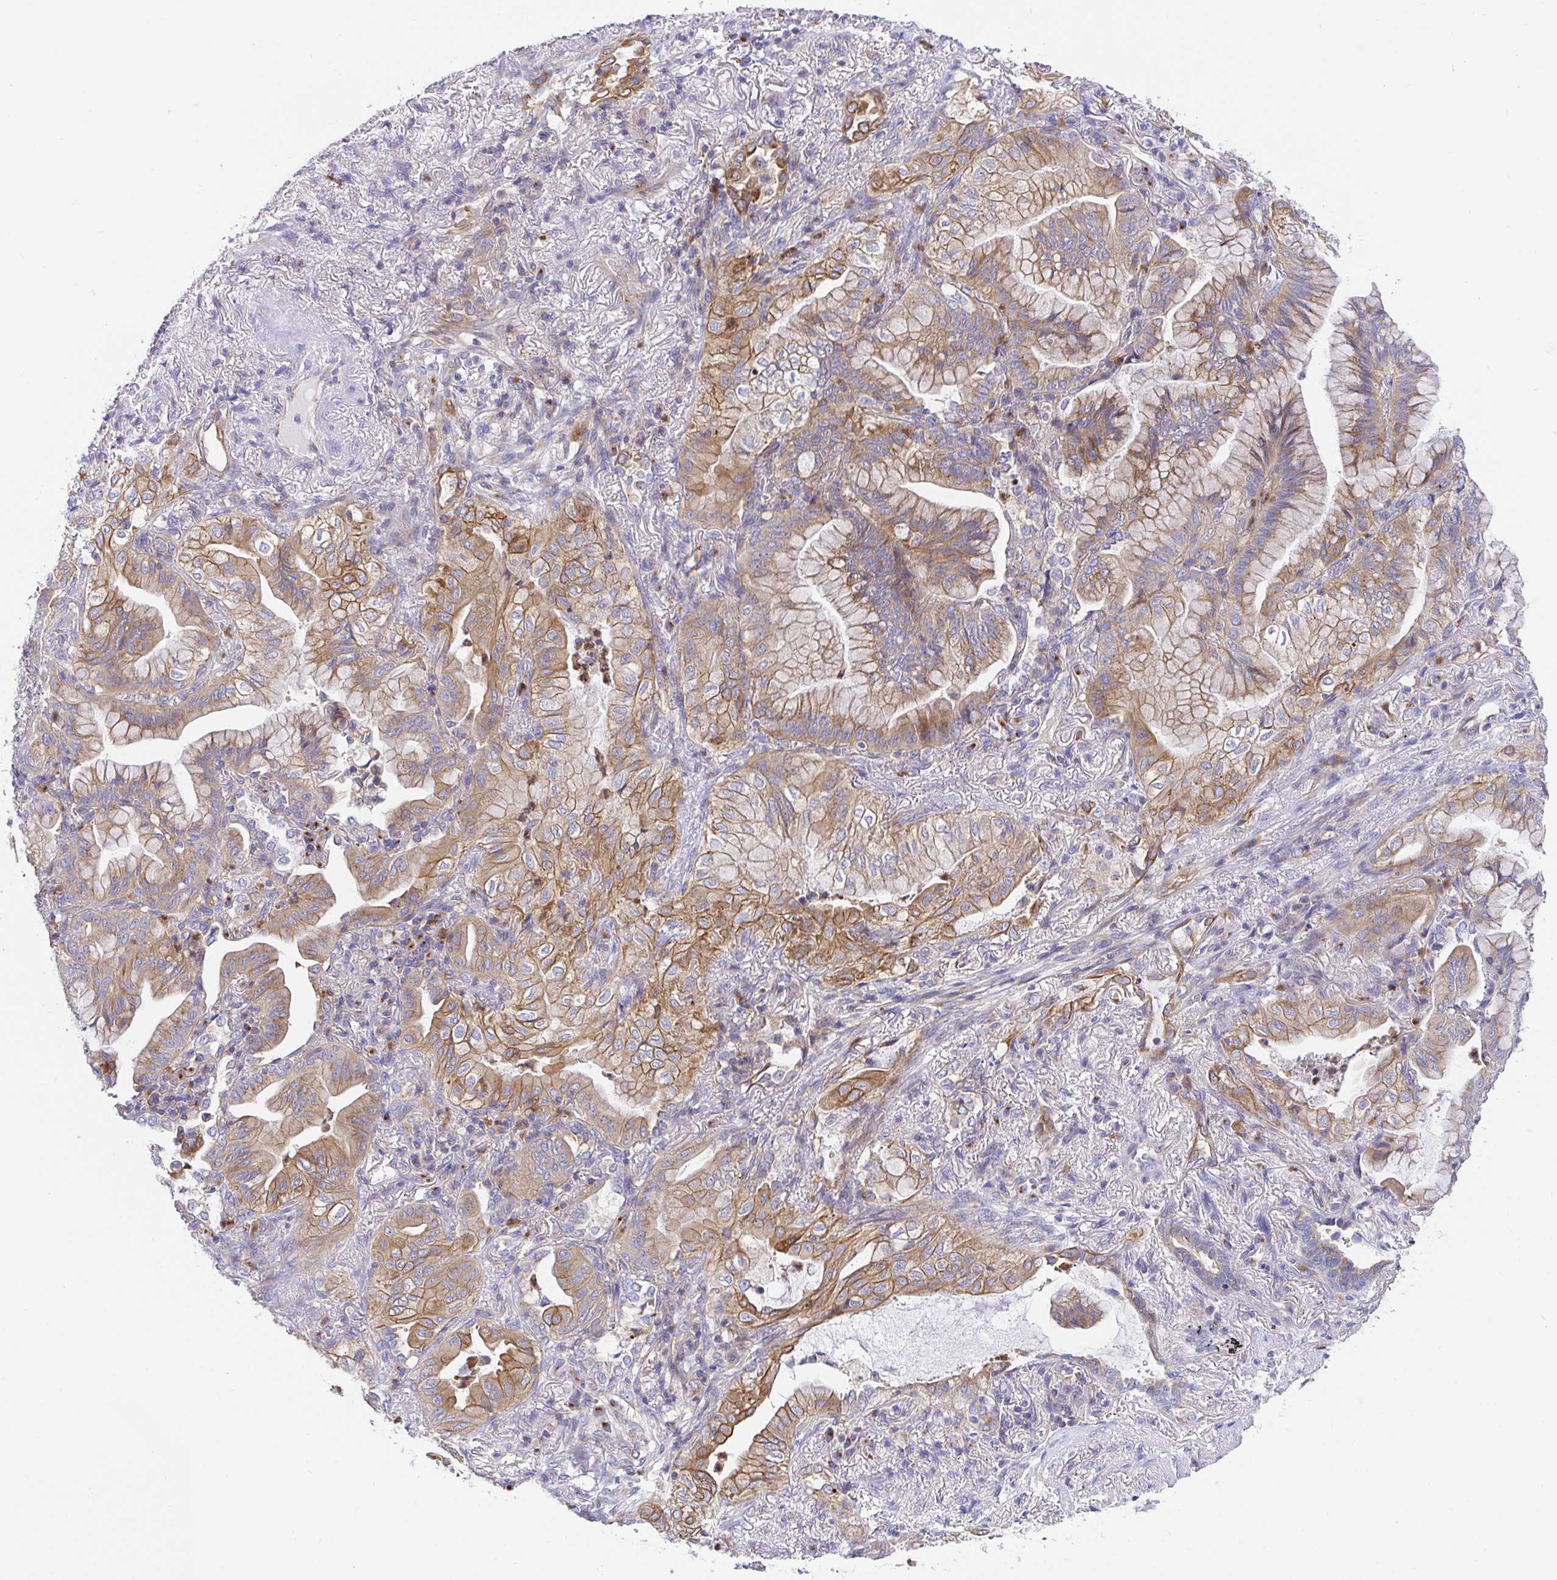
{"staining": {"intensity": "moderate", "quantity": ">75%", "location": "cytoplasmic/membranous"}, "tissue": "lung cancer", "cell_type": "Tumor cells", "image_type": "cancer", "snomed": [{"axis": "morphology", "description": "Adenocarcinoma, NOS"}, {"axis": "topography", "description": "Lung"}], "caption": "Lung cancer stained with a protein marker displays moderate staining in tumor cells.", "gene": "GOLGA1", "patient": {"sex": "male", "age": 77}}